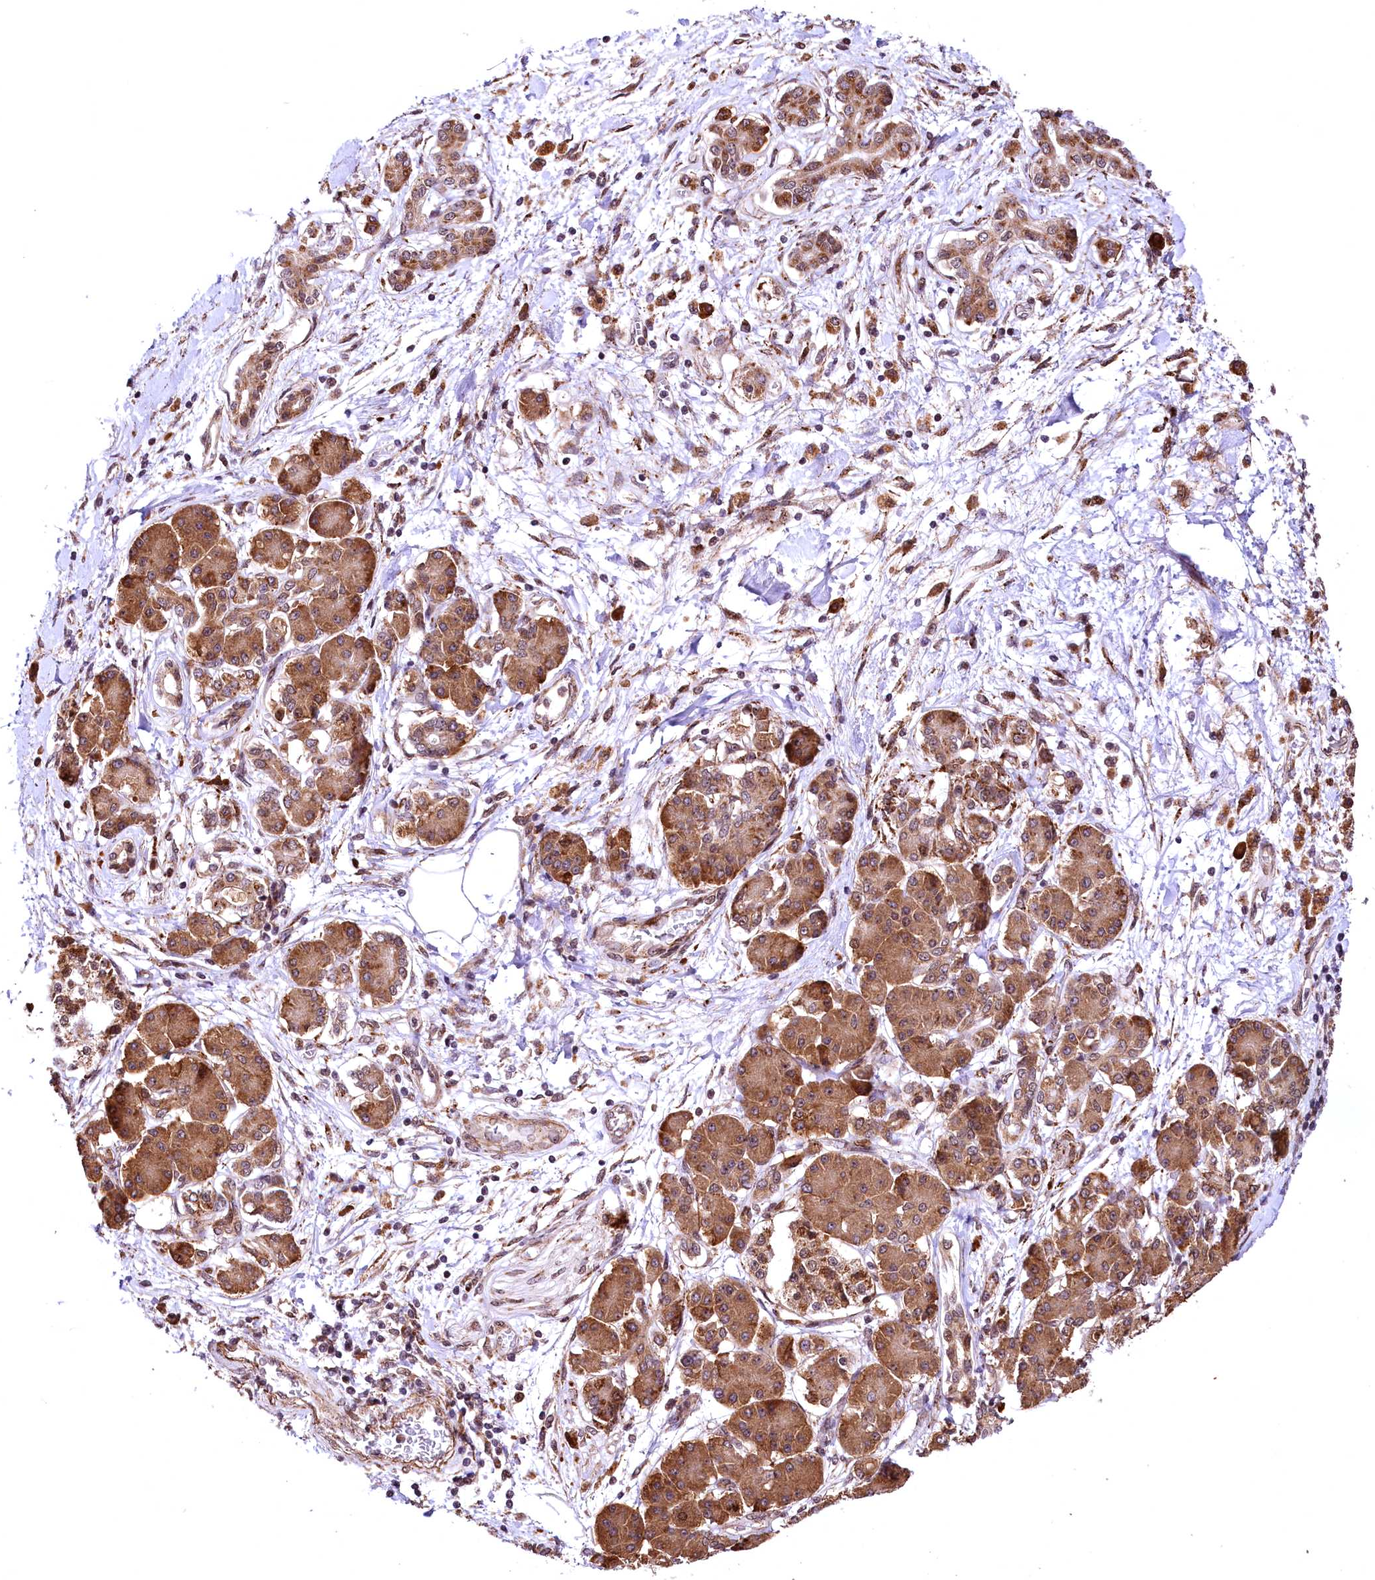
{"staining": {"intensity": "moderate", "quantity": ">75%", "location": "cytoplasmic/membranous"}, "tissue": "pancreatic cancer", "cell_type": "Tumor cells", "image_type": "cancer", "snomed": [{"axis": "morphology", "description": "Adenocarcinoma, NOS"}, {"axis": "topography", "description": "Pancreas"}], "caption": "The image shows immunohistochemical staining of pancreatic adenocarcinoma. There is moderate cytoplasmic/membranous positivity is seen in about >75% of tumor cells.", "gene": "PDS5B", "patient": {"sex": "female", "age": 61}}